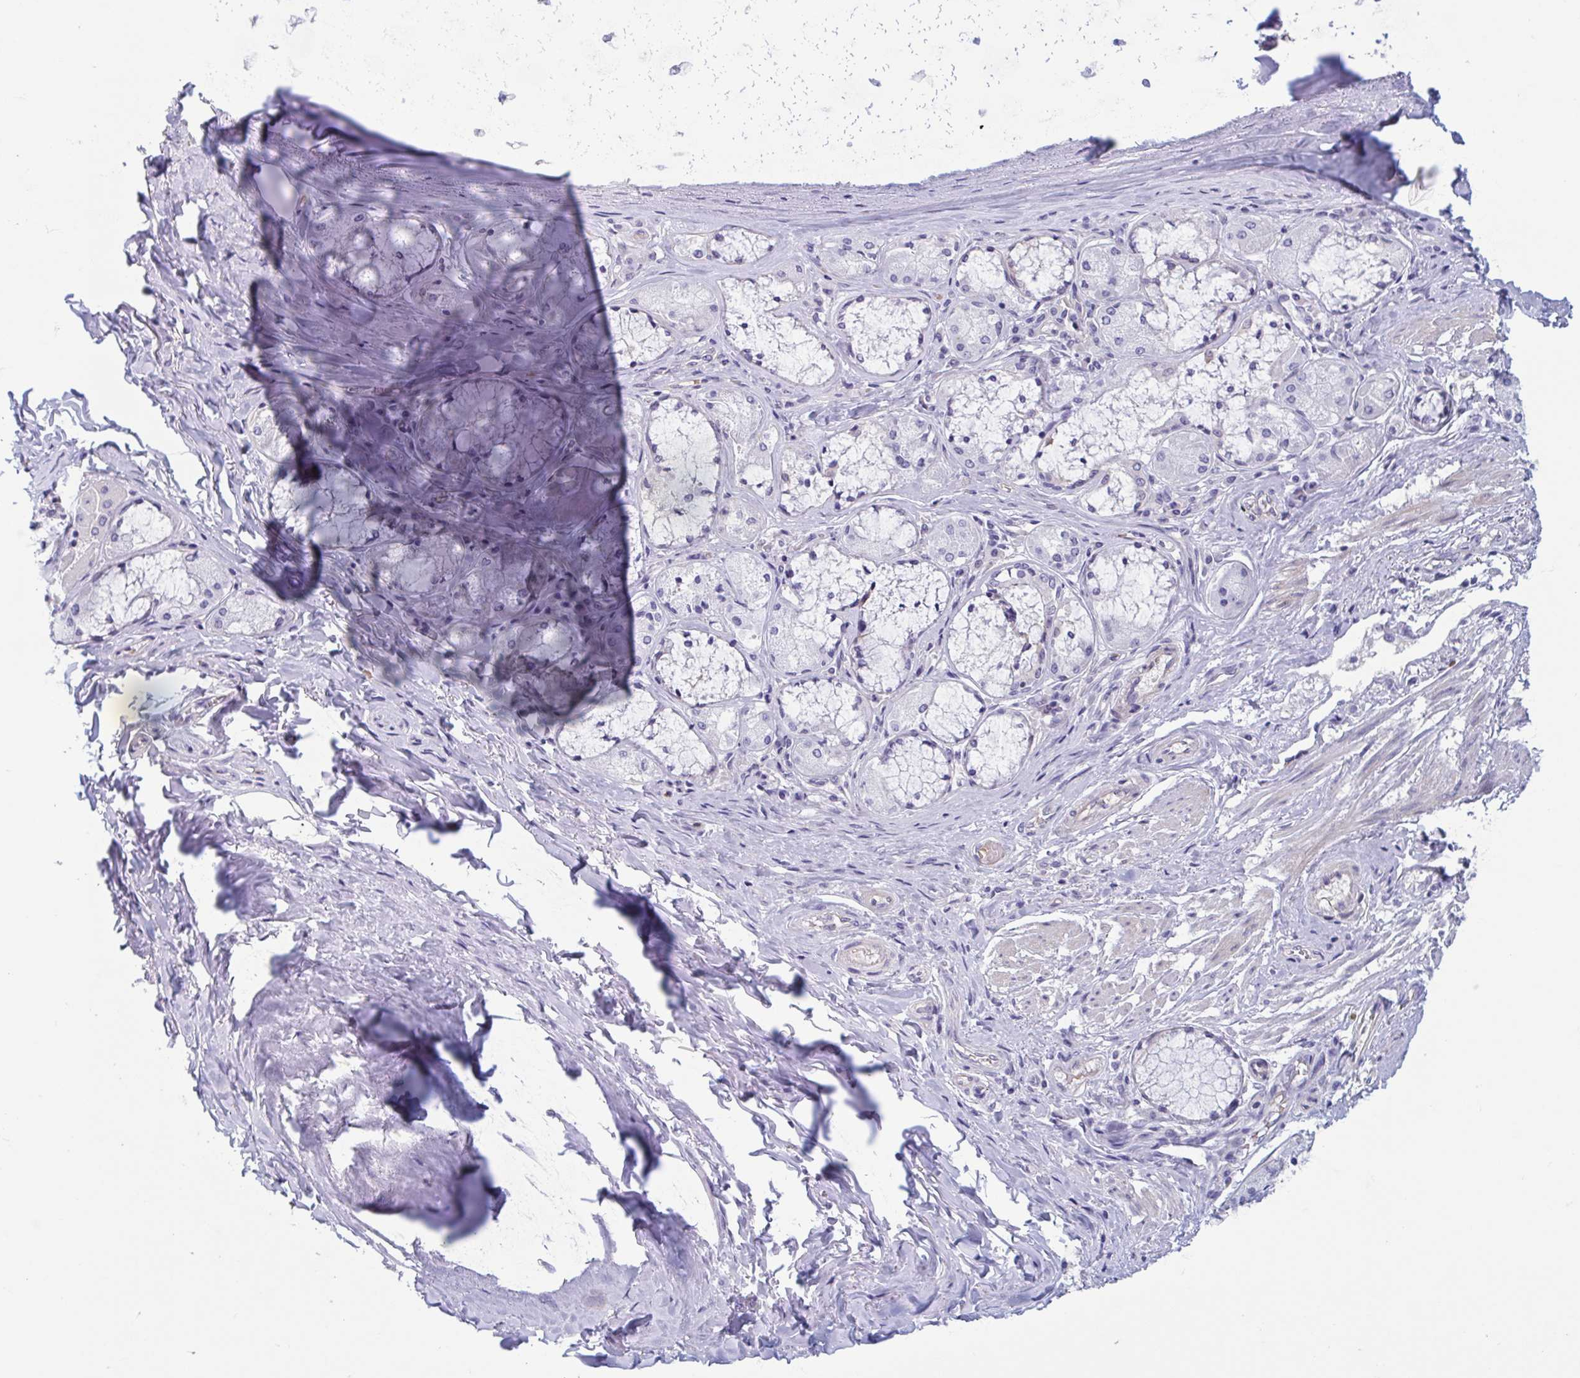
{"staining": {"intensity": "negative", "quantity": "none", "location": "none"}, "tissue": "adipose tissue", "cell_type": "Adipocytes", "image_type": "normal", "snomed": [{"axis": "morphology", "description": "Normal tissue, NOS"}, {"axis": "topography", "description": "Cartilage tissue"}, {"axis": "topography", "description": "Bronchus"}], "caption": "Immunohistochemical staining of benign adipose tissue exhibits no significant staining in adipocytes.", "gene": "MORC4", "patient": {"sex": "male", "age": 64}}